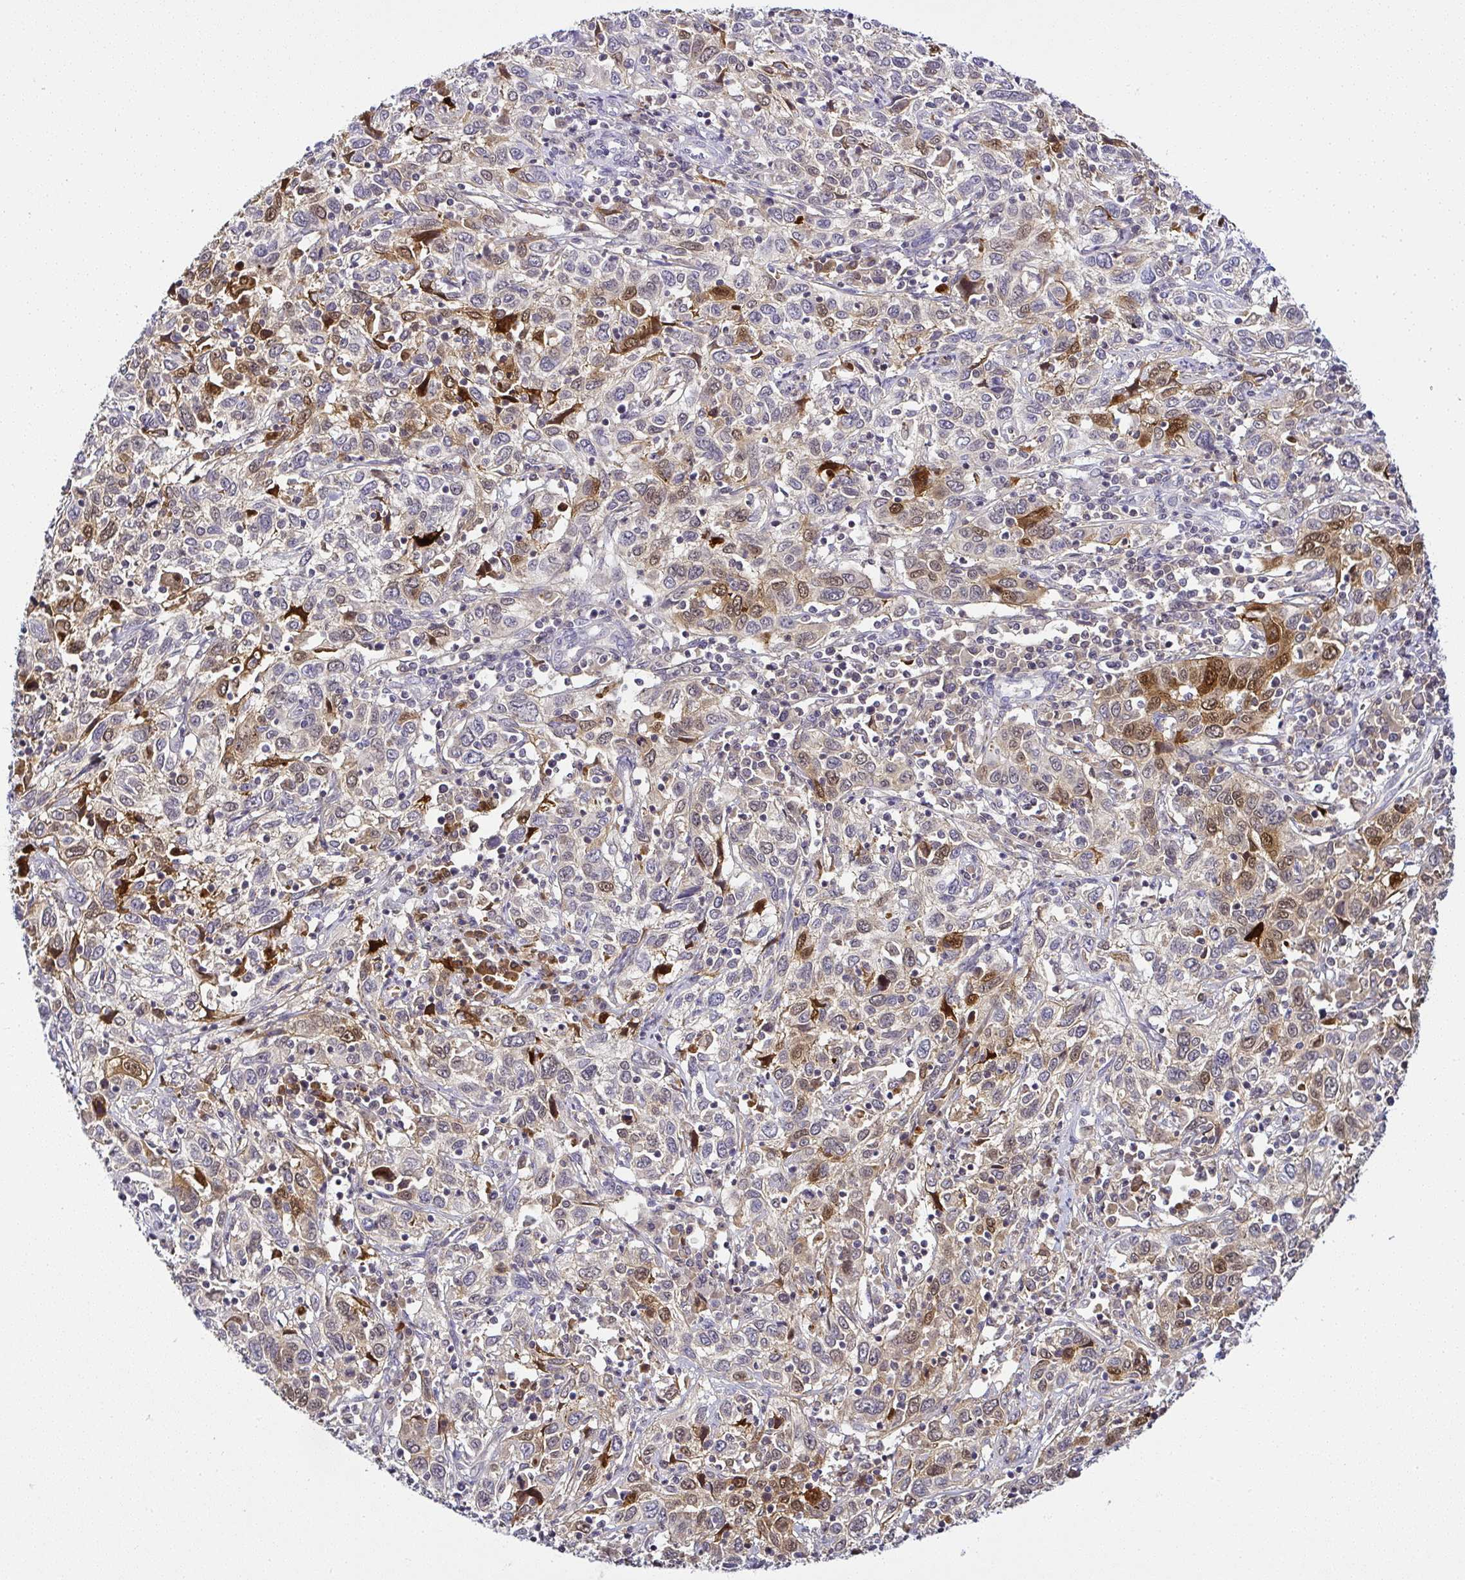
{"staining": {"intensity": "strong", "quantity": "25%-75%", "location": "cytoplasmic/membranous,nuclear"}, "tissue": "cervical cancer", "cell_type": "Tumor cells", "image_type": "cancer", "snomed": [{"axis": "morphology", "description": "Squamous cell carcinoma, NOS"}, {"axis": "topography", "description": "Cervix"}], "caption": "Cervical cancer (squamous cell carcinoma) stained with DAB immunohistochemistry (IHC) reveals high levels of strong cytoplasmic/membranous and nuclear staining in approximately 25%-75% of tumor cells. (IHC, brightfield microscopy, high magnification).", "gene": "SERPINB3", "patient": {"sex": "female", "age": 46}}